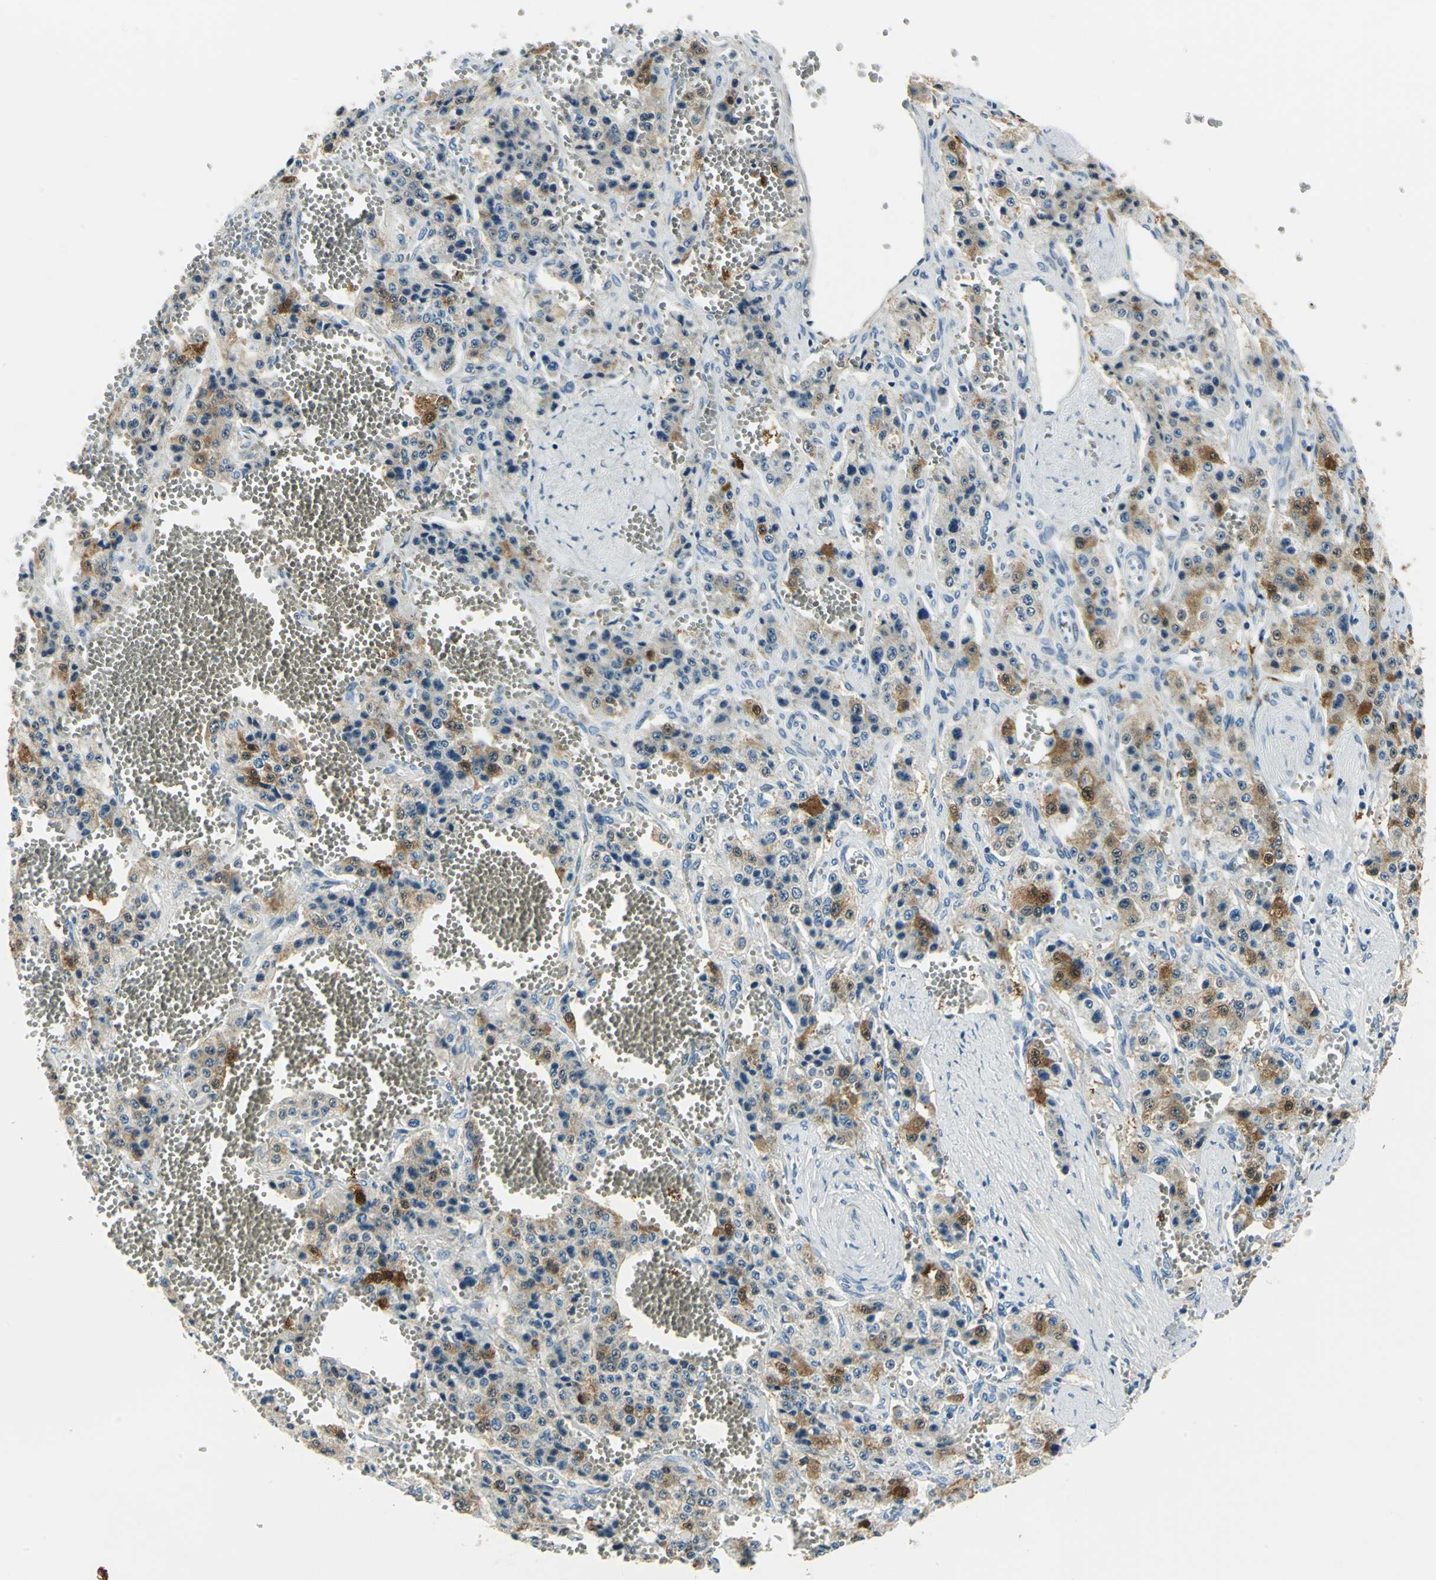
{"staining": {"intensity": "strong", "quantity": "25%-75%", "location": "cytoplasmic/membranous,nuclear"}, "tissue": "carcinoid", "cell_type": "Tumor cells", "image_type": "cancer", "snomed": [{"axis": "morphology", "description": "Carcinoid, malignant, NOS"}, {"axis": "topography", "description": "Small intestine"}], "caption": "Immunohistochemical staining of human carcinoid (malignant) shows high levels of strong cytoplasmic/membranous and nuclear protein positivity in approximately 25%-75% of tumor cells.", "gene": "UCHL1", "patient": {"sex": "male", "age": 52}}